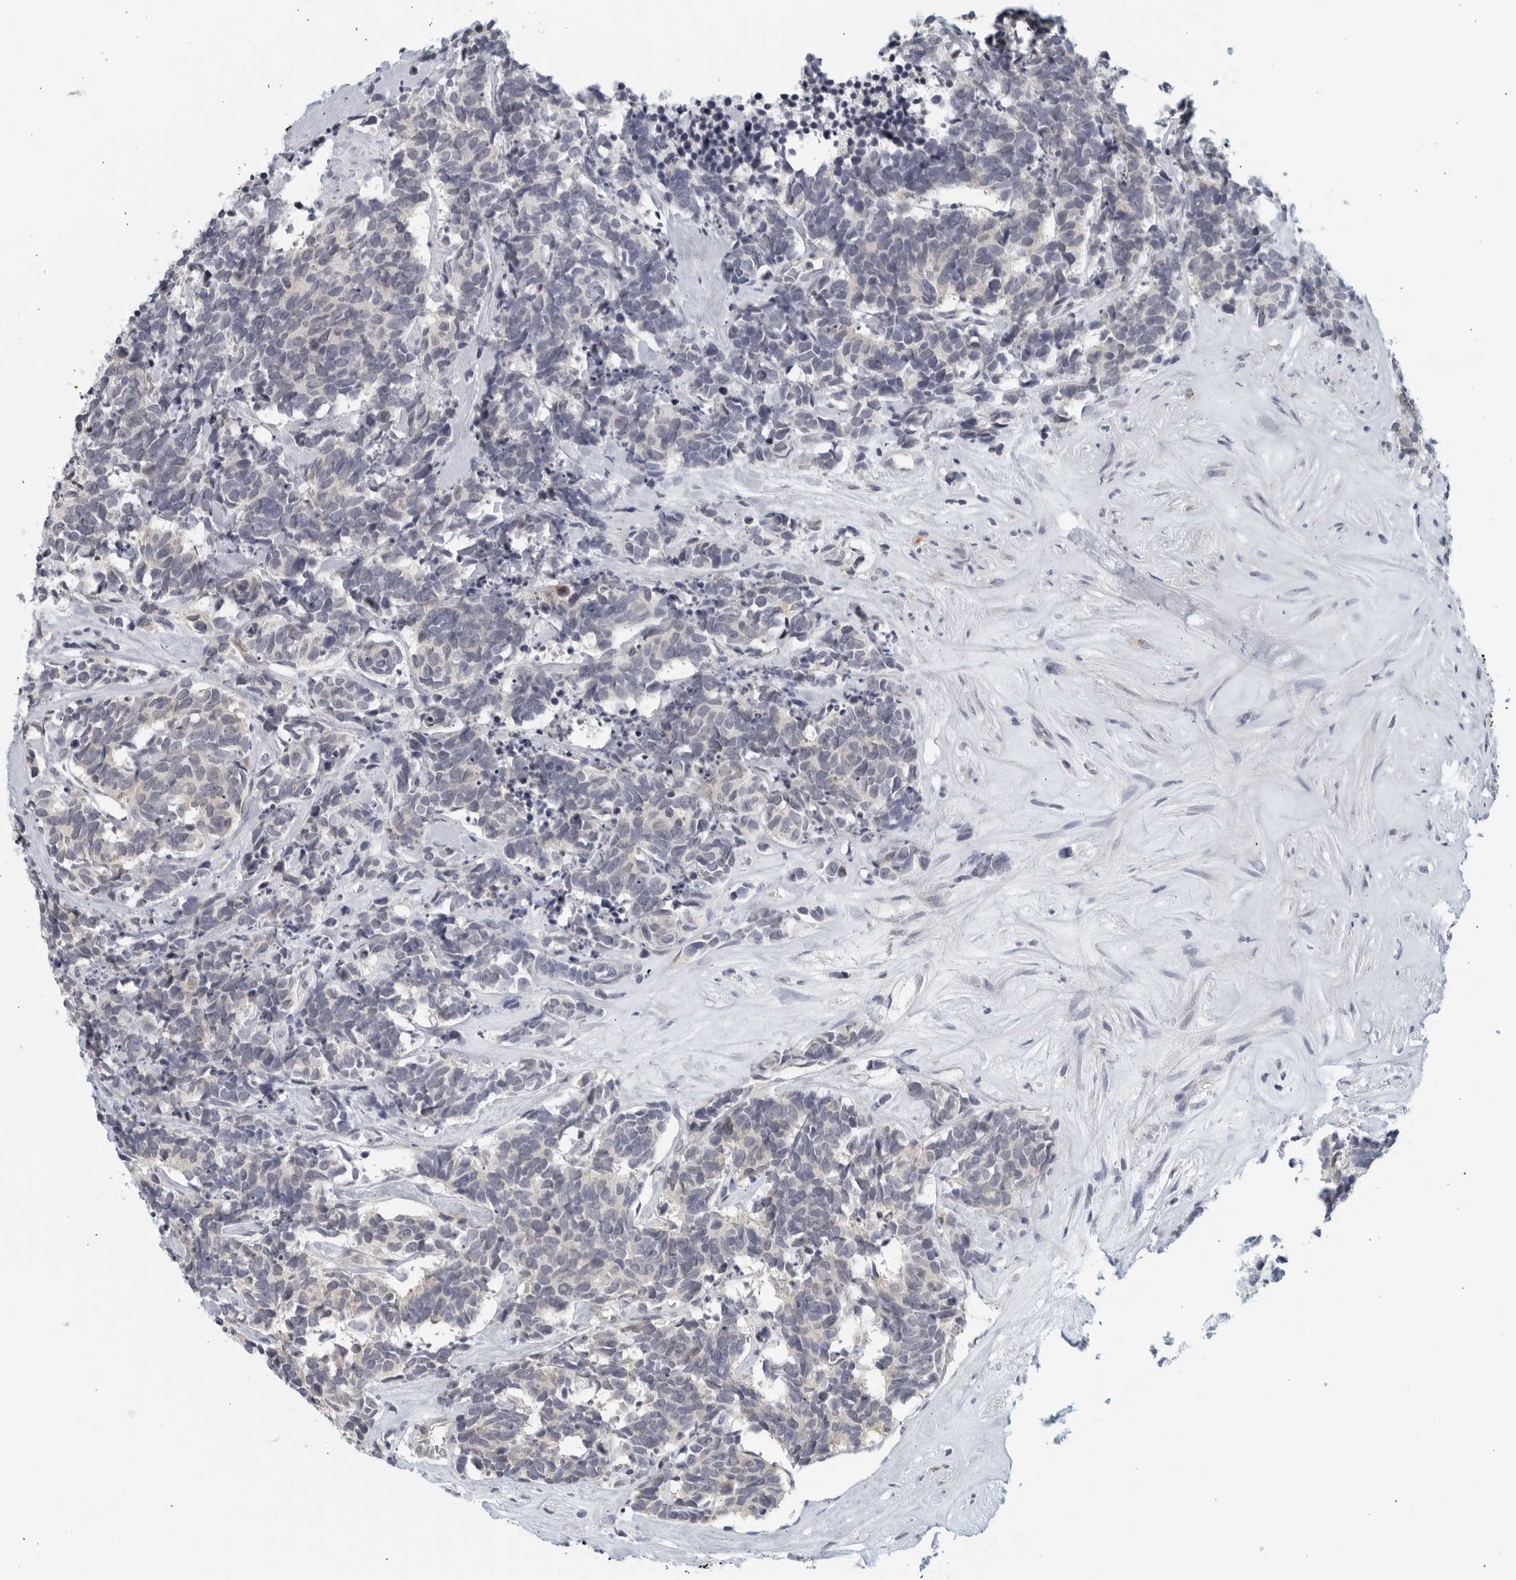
{"staining": {"intensity": "negative", "quantity": "none", "location": "none"}, "tissue": "carcinoid", "cell_type": "Tumor cells", "image_type": "cancer", "snomed": [{"axis": "morphology", "description": "Carcinoma, NOS"}, {"axis": "morphology", "description": "Carcinoid, malignant, NOS"}, {"axis": "topography", "description": "Urinary bladder"}], "caption": "This is a histopathology image of immunohistochemistry staining of carcinoid, which shows no expression in tumor cells.", "gene": "MATN1", "patient": {"sex": "male", "age": 57}}